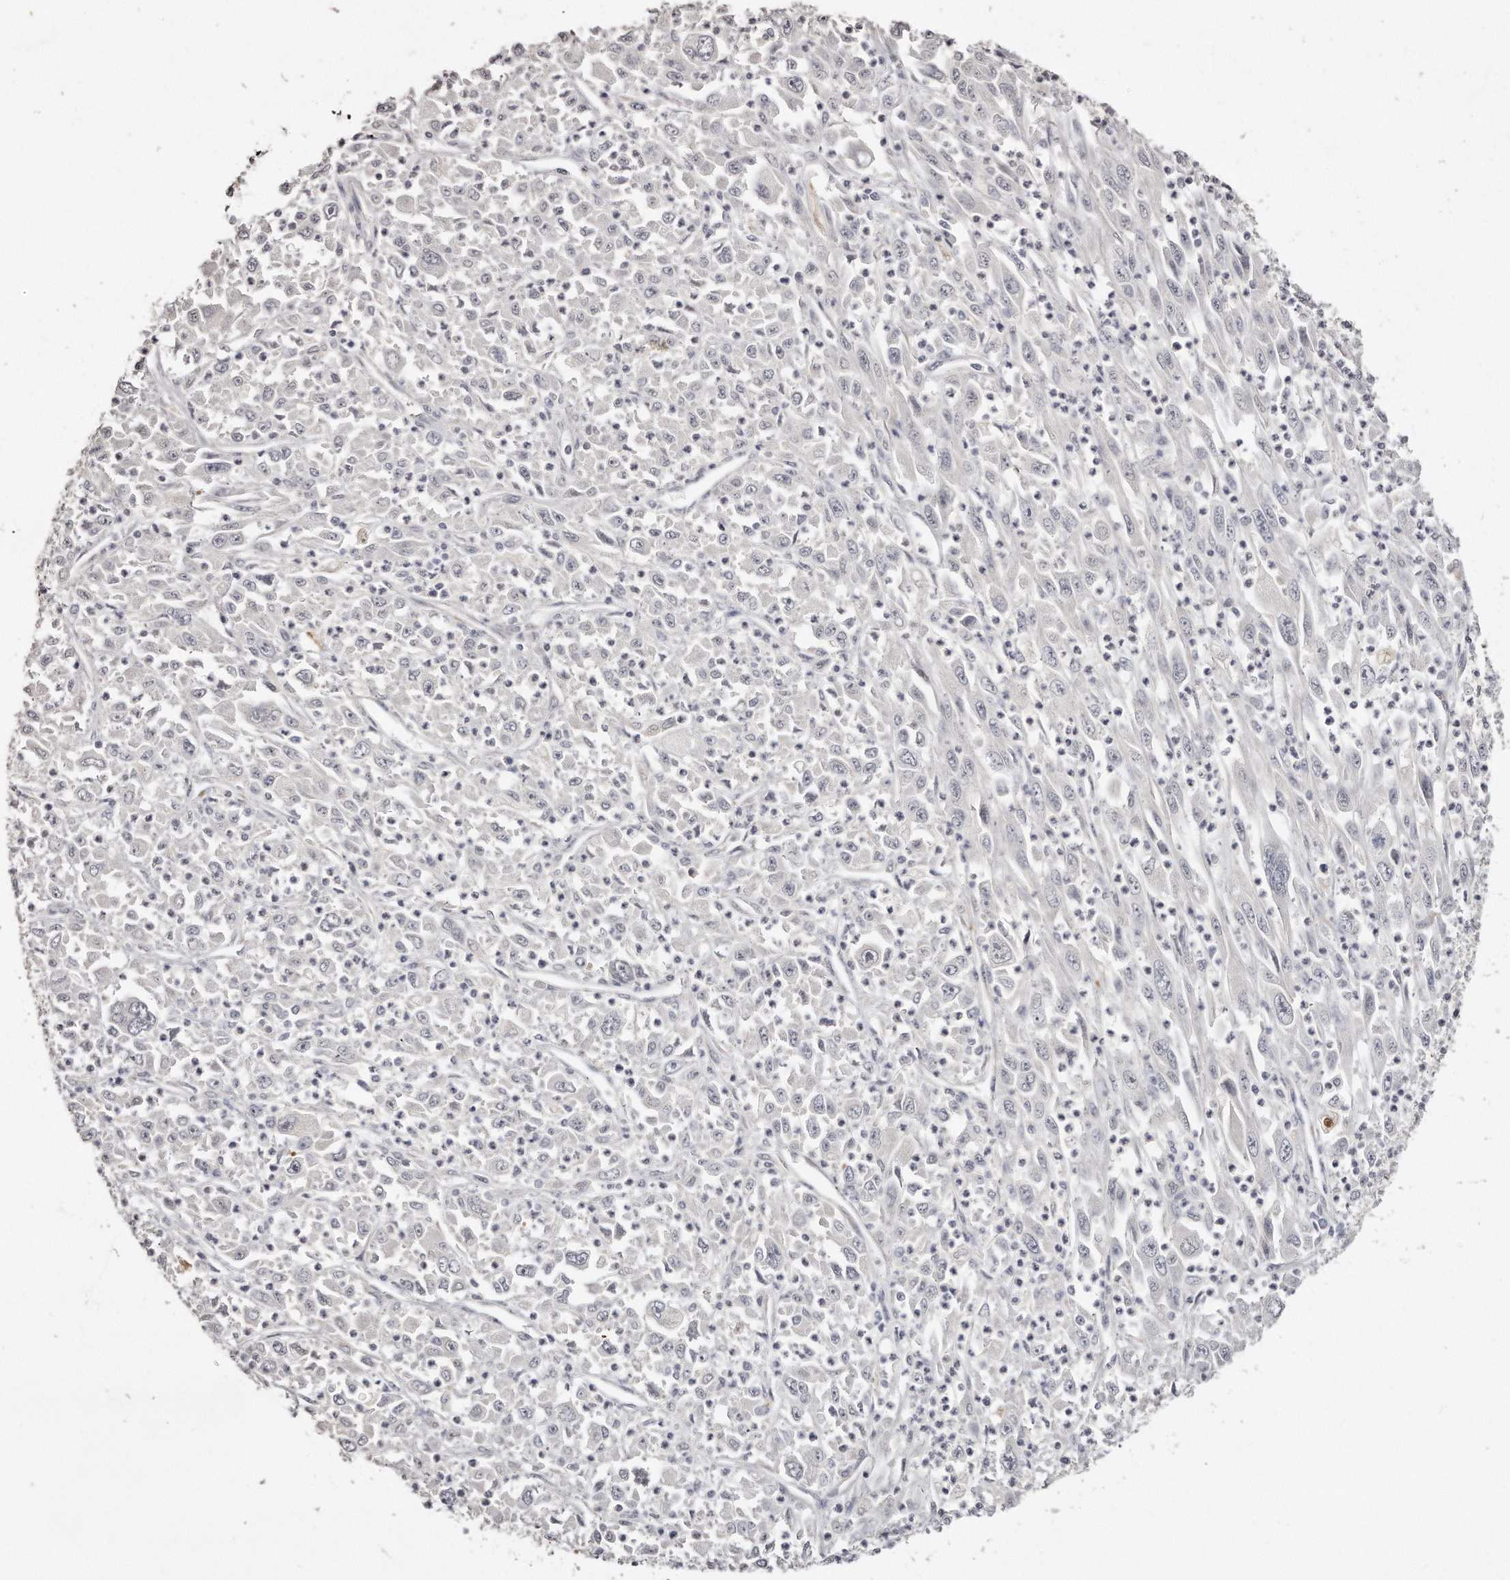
{"staining": {"intensity": "negative", "quantity": "none", "location": "none"}, "tissue": "melanoma", "cell_type": "Tumor cells", "image_type": "cancer", "snomed": [{"axis": "morphology", "description": "Malignant melanoma, Metastatic site"}, {"axis": "topography", "description": "Skin"}], "caption": "This is an immunohistochemistry (IHC) micrograph of melanoma. There is no expression in tumor cells.", "gene": "ZYG11A", "patient": {"sex": "female", "age": 56}}